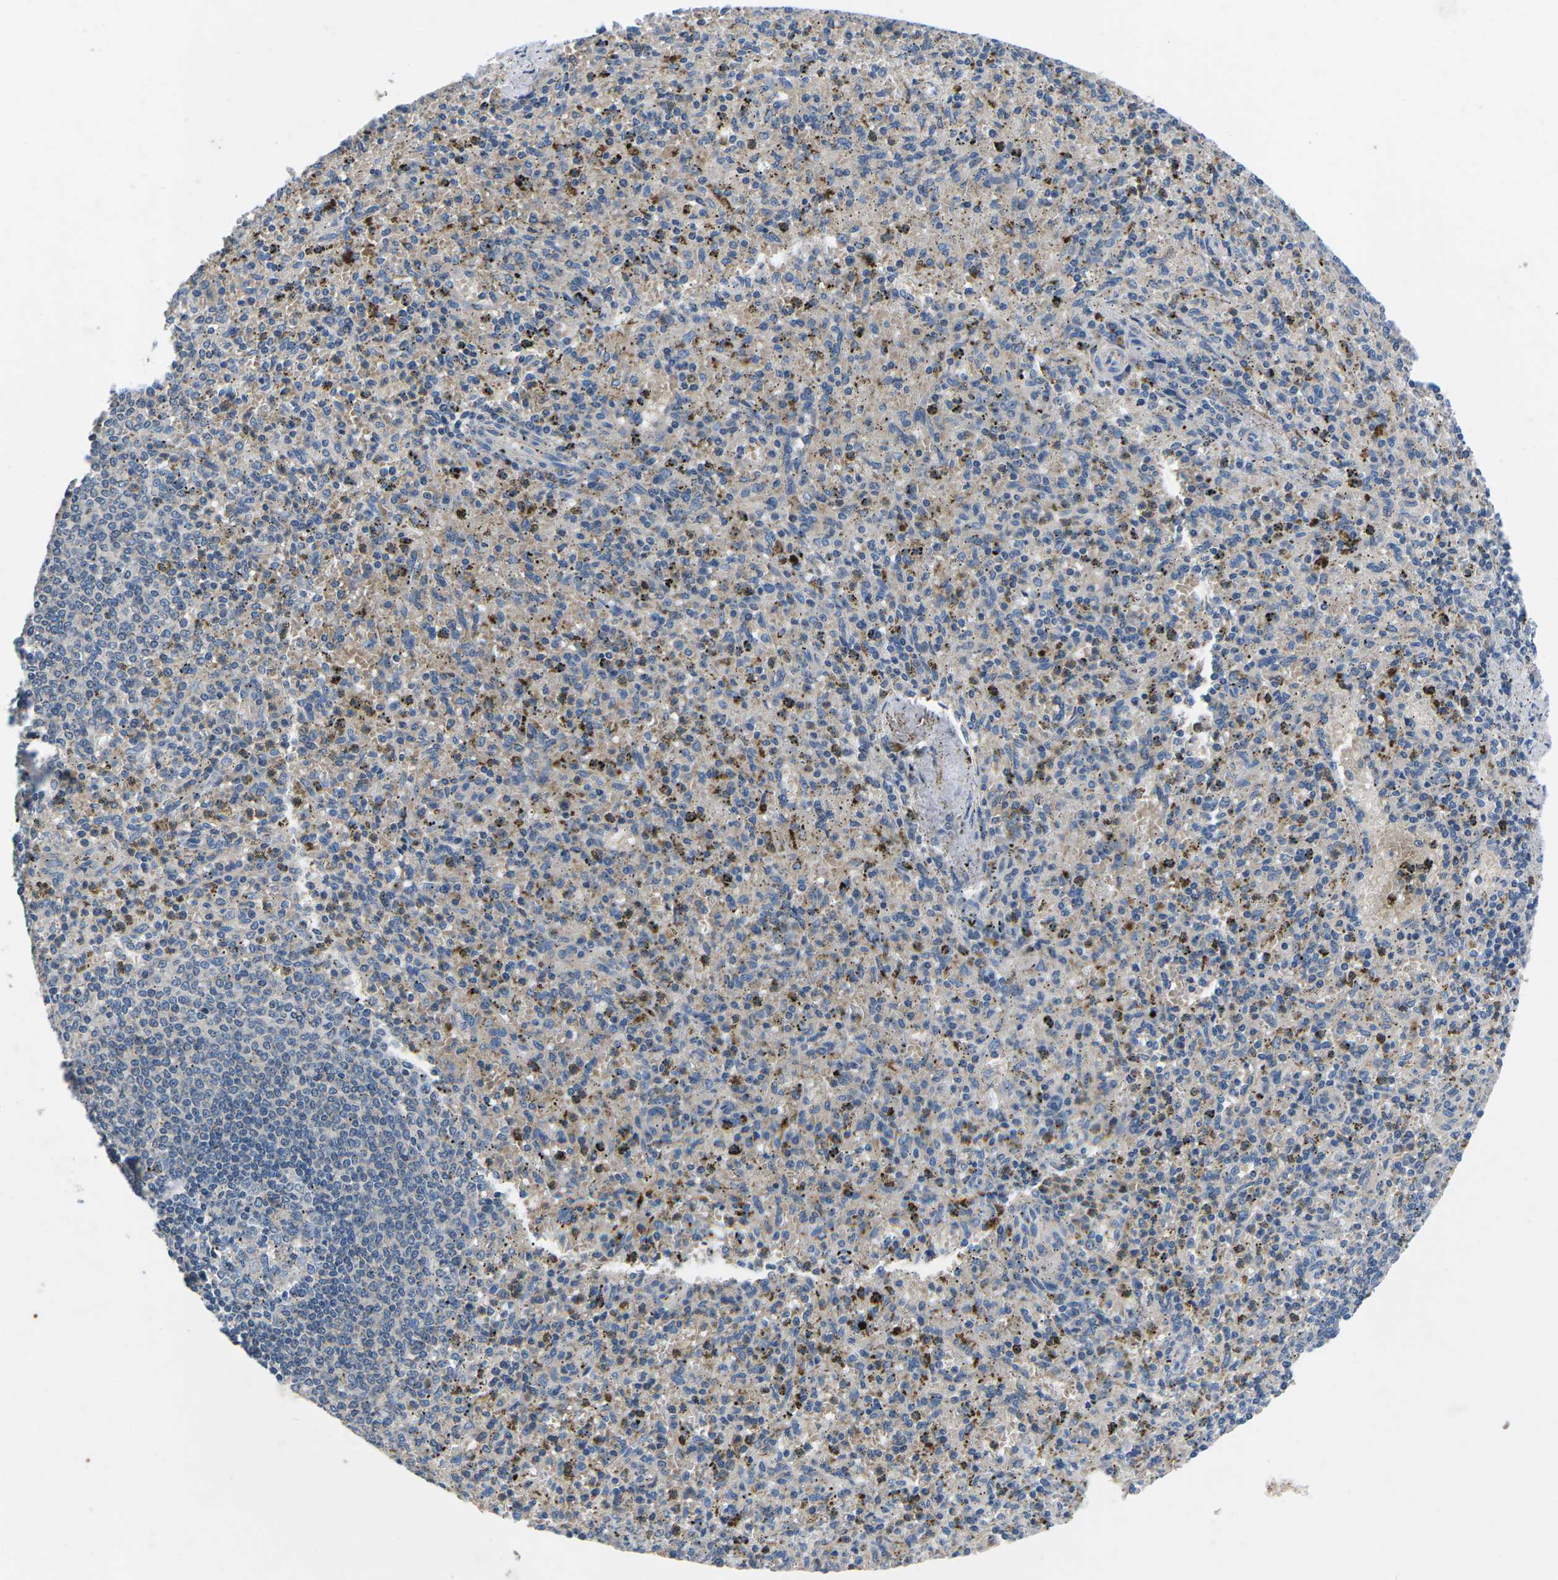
{"staining": {"intensity": "moderate", "quantity": "<25%", "location": "cytoplasmic/membranous"}, "tissue": "spleen", "cell_type": "Cells in red pulp", "image_type": "normal", "snomed": [{"axis": "morphology", "description": "Normal tissue, NOS"}, {"axis": "topography", "description": "Spleen"}], "caption": "High-power microscopy captured an IHC histopathology image of unremarkable spleen, revealing moderate cytoplasmic/membranous staining in about <25% of cells in red pulp.", "gene": "PDCD6IP", "patient": {"sex": "male", "age": 72}}